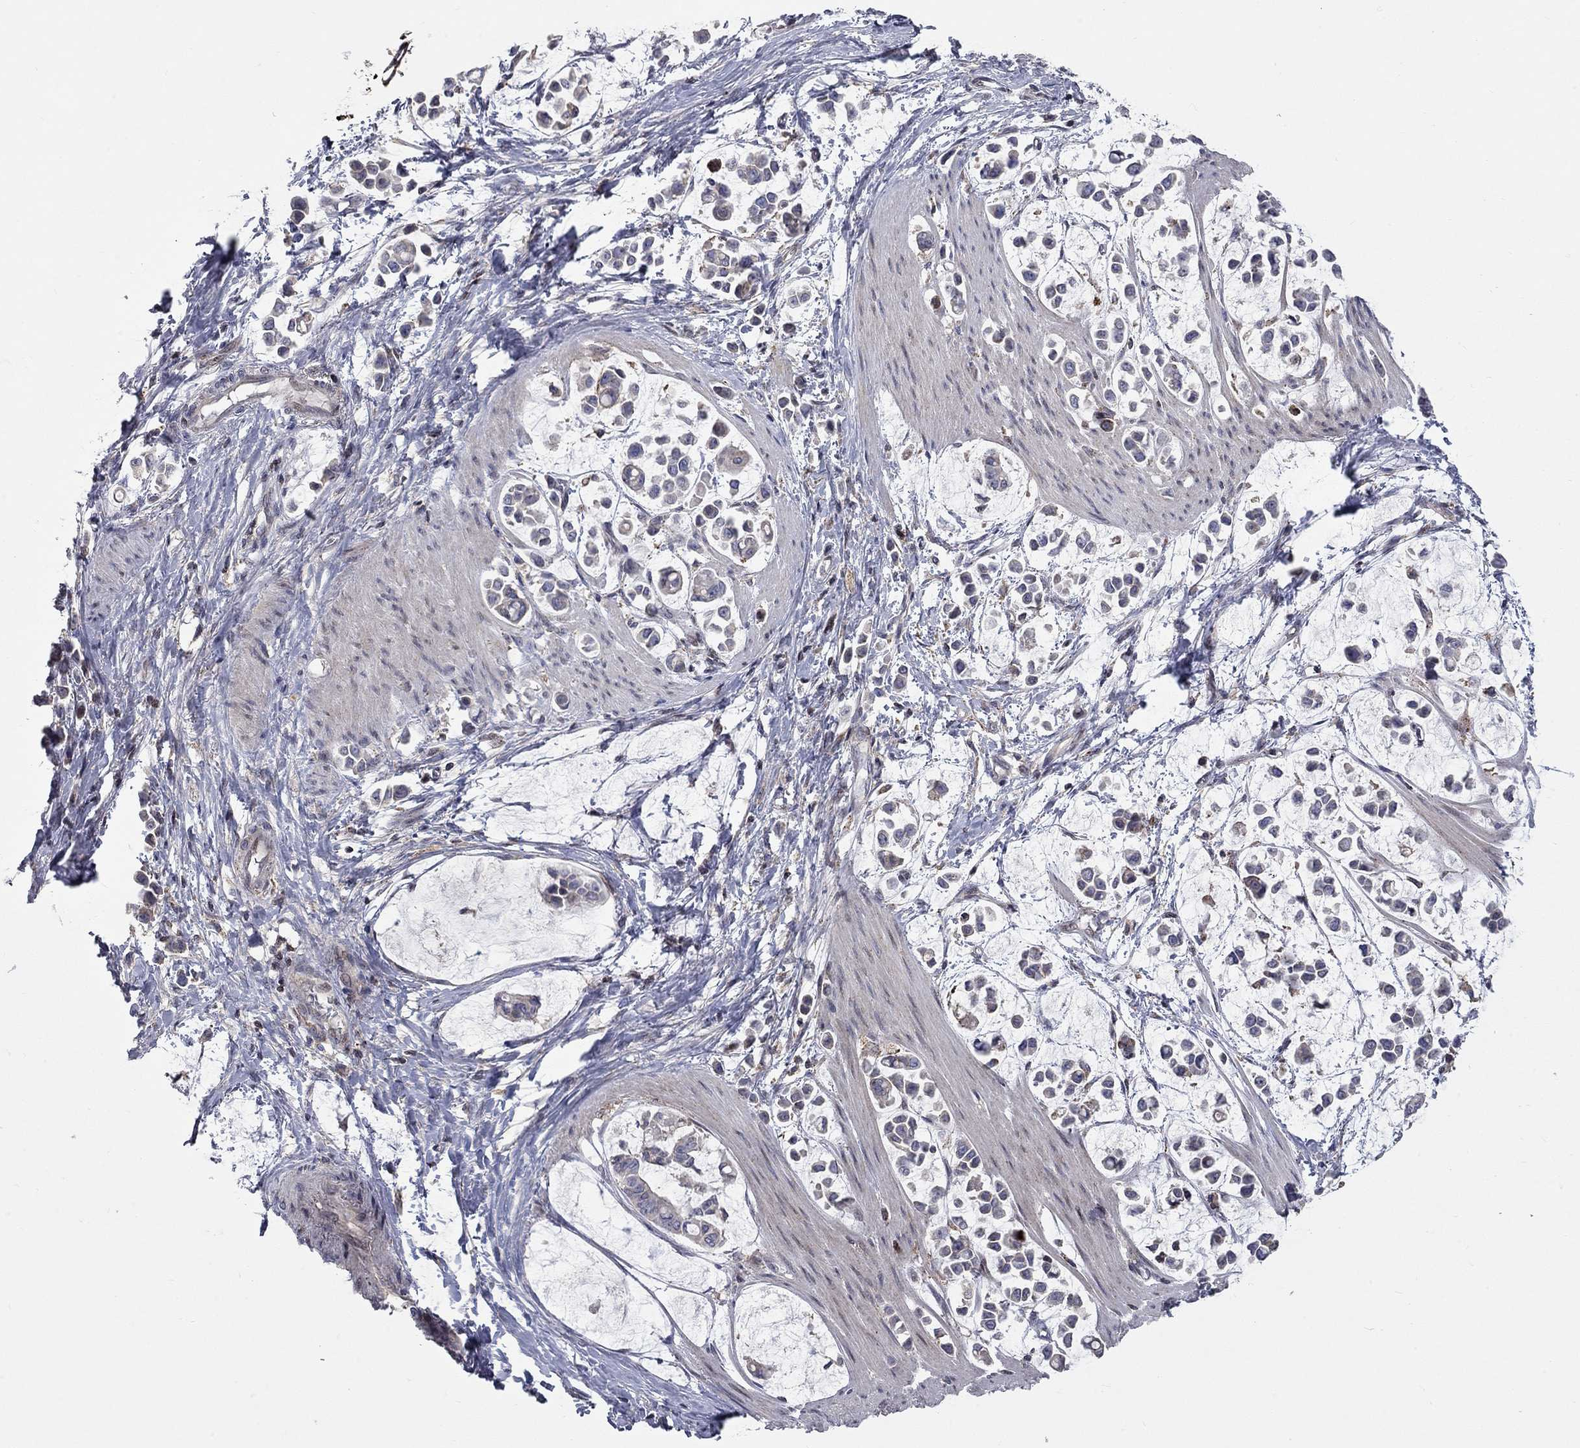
{"staining": {"intensity": "strong", "quantity": "<25%", "location": "cytoplasmic/membranous"}, "tissue": "stomach cancer", "cell_type": "Tumor cells", "image_type": "cancer", "snomed": [{"axis": "morphology", "description": "Adenocarcinoma, NOS"}, {"axis": "topography", "description": "Stomach"}], "caption": "The photomicrograph shows a brown stain indicating the presence of a protein in the cytoplasmic/membranous of tumor cells in stomach cancer.", "gene": "ERN2", "patient": {"sex": "male", "age": 82}}